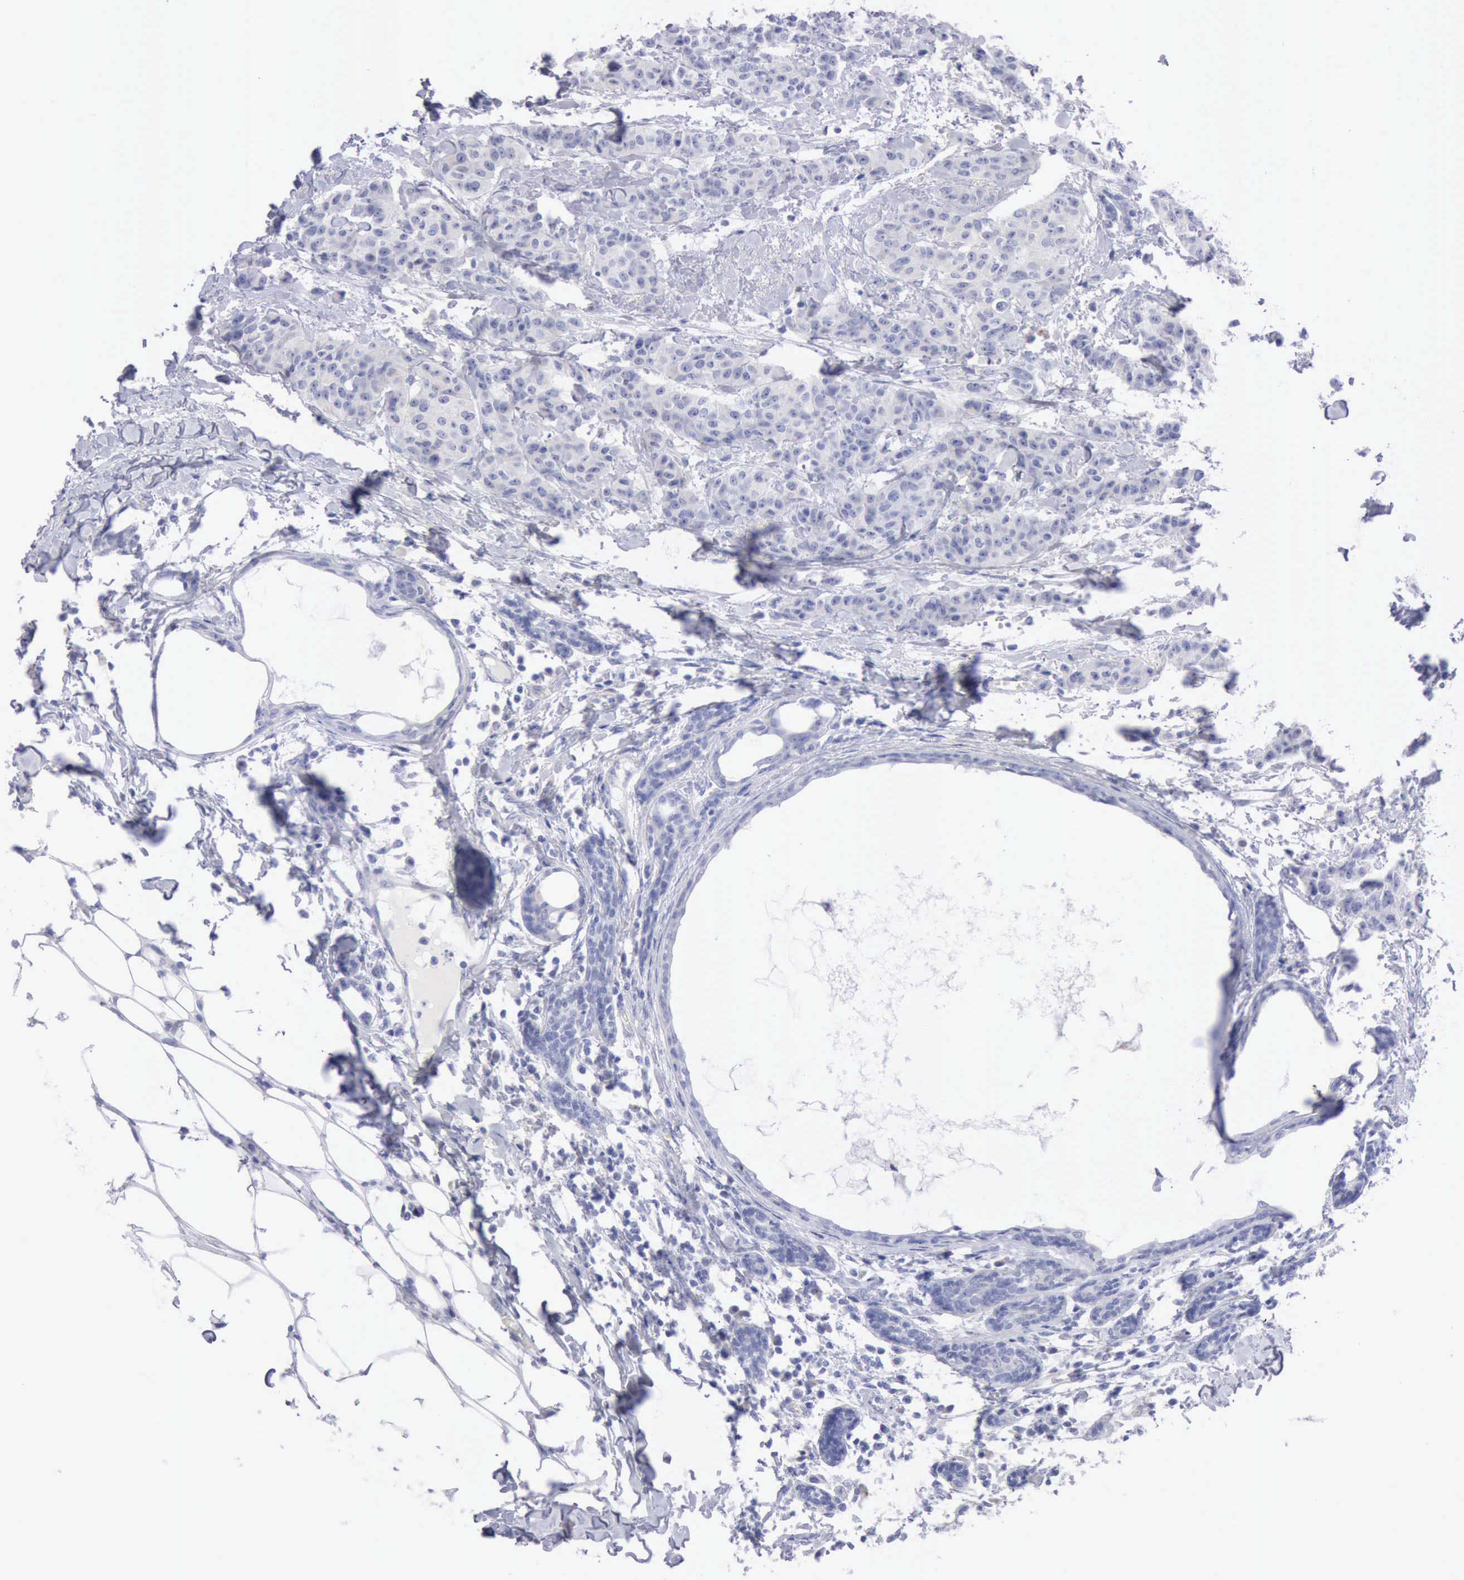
{"staining": {"intensity": "negative", "quantity": "none", "location": "none"}, "tissue": "breast cancer", "cell_type": "Tumor cells", "image_type": "cancer", "snomed": [{"axis": "morphology", "description": "Duct carcinoma"}, {"axis": "topography", "description": "Breast"}], "caption": "This is an immunohistochemistry histopathology image of breast infiltrating ductal carcinoma. There is no expression in tumor cells.", "gene": "ANGEL1", "patient": {"sex": "female", "age": 40}}